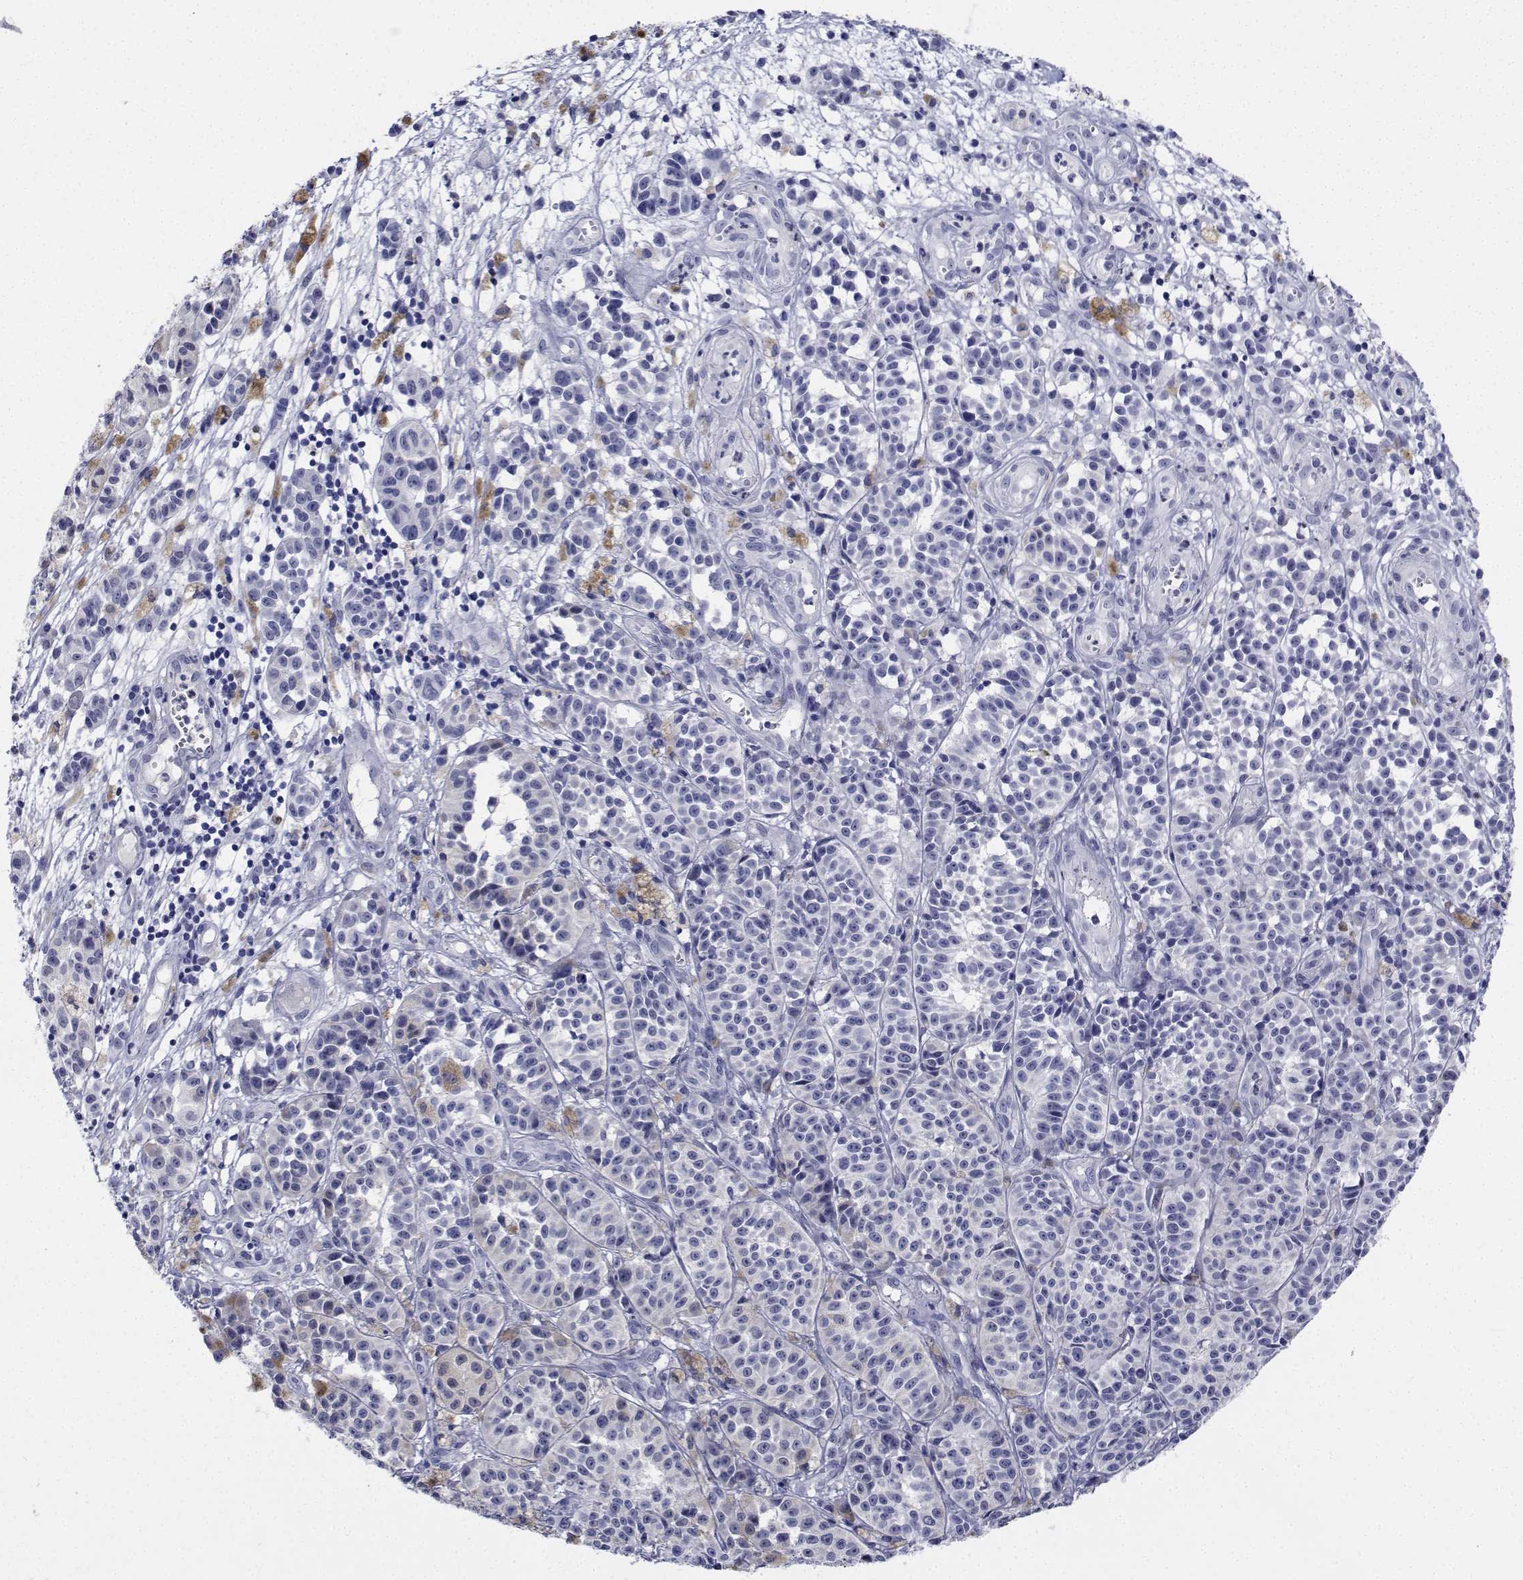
{"staining": {"intensity": "negative", "quantity": "none", "location": "none"}, "tissue": "melanoma", "cell_type": "Tumor cells", "image_type": "cancer", "snomed": [{"axis": "morphology", "description": "Malignant melanoma, NOS"}, {"axis": "topography", "description": "Skin"}], "caption": "The photomicrograph reveals no staining of tumor cells in malignant melanoma.", "gene": "PLXNA4", "patient": {"sex": "female", "age": 58}}